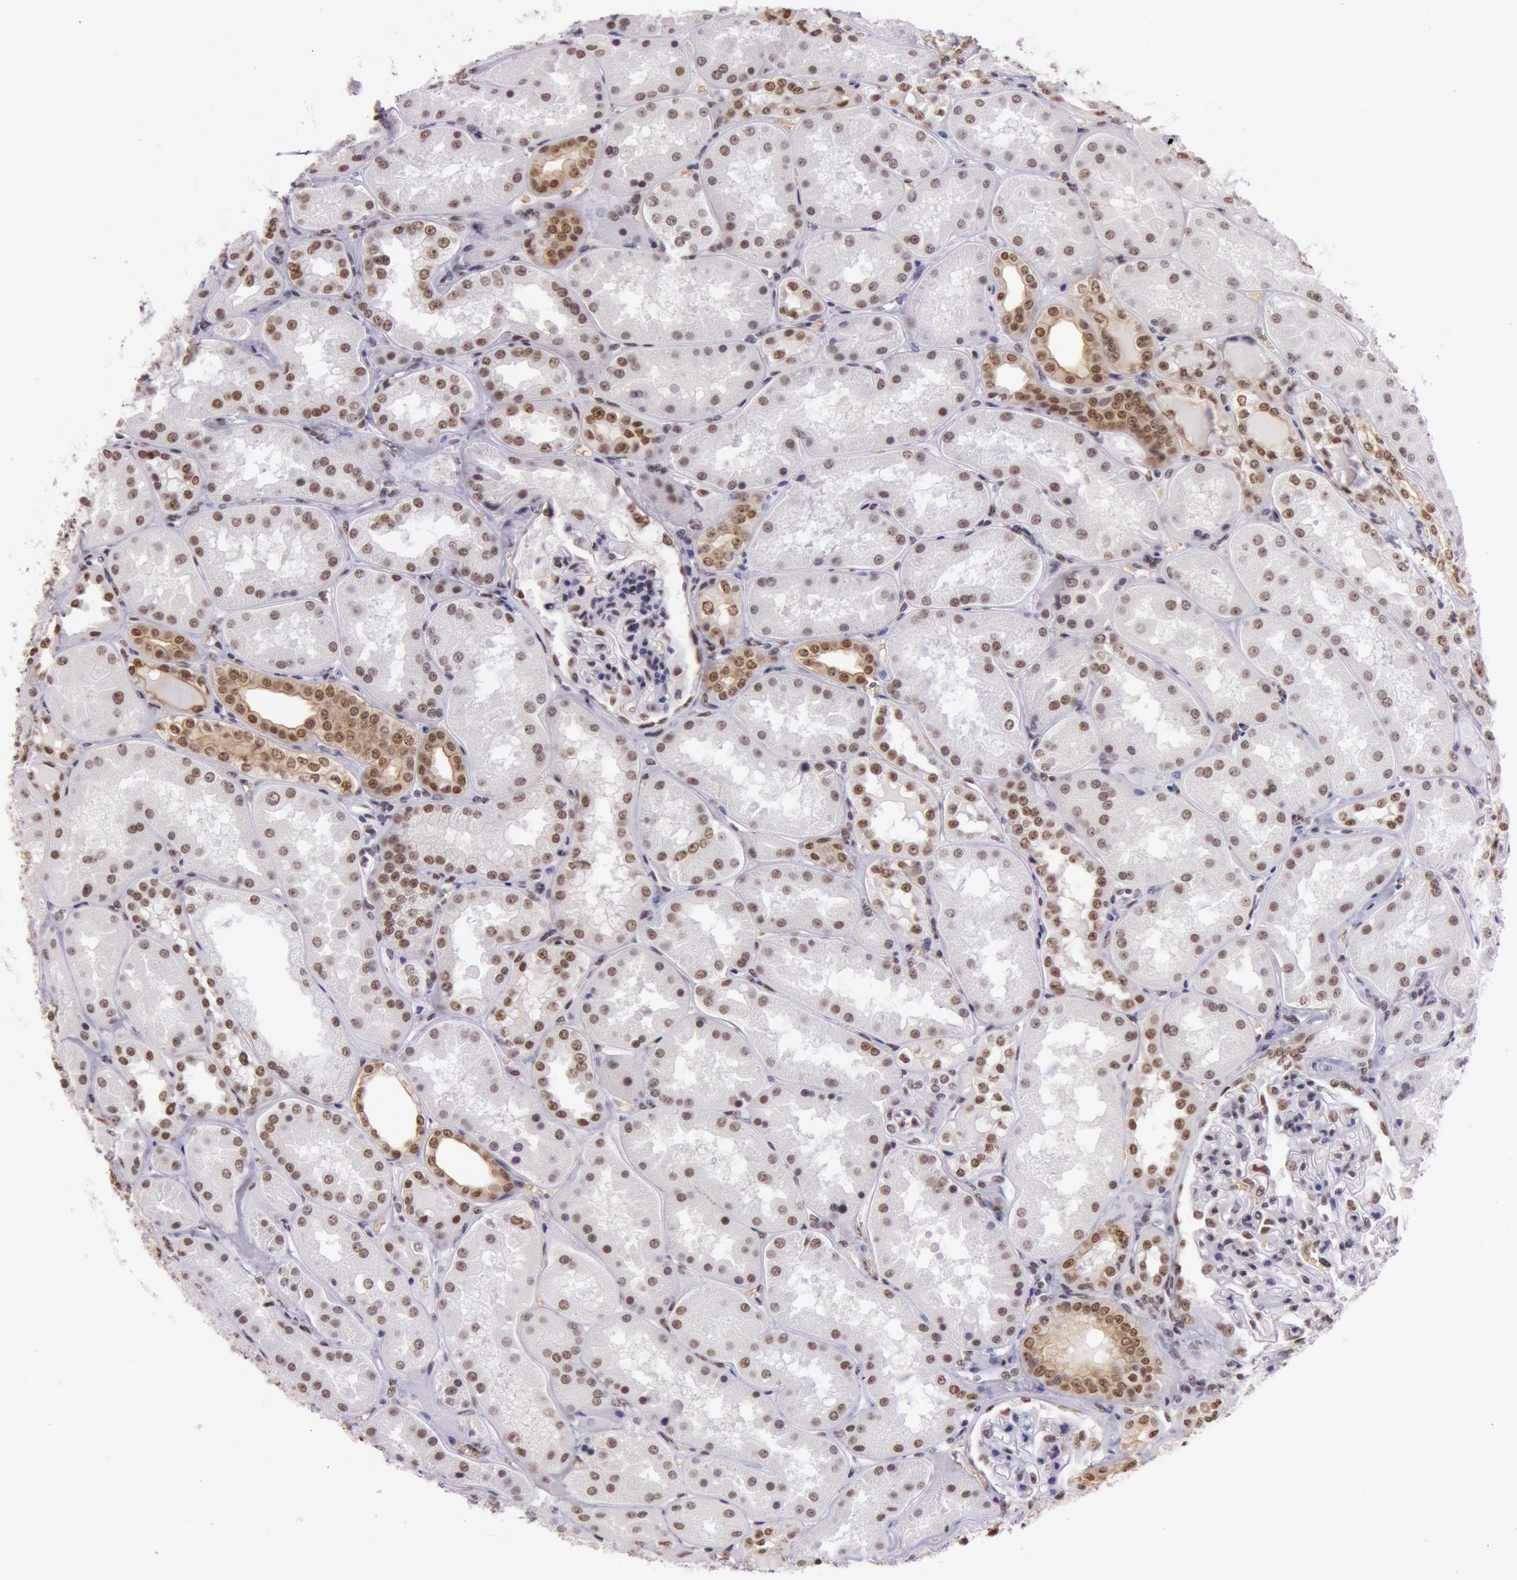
{"staining": {"intensity": "moderate", "quantity": "25%-75%", "location": "nuclear"}, "tissue": "kidney", "cell_type": "Cells in glomeruli", "image_type": "normal", "snomed": [{"axis": "morphology", "description": "Normal tissue, NOS"}, {"axis": "topography", "description": "Kidney"}], "caption": "IHC photomicrograph of normal kidney: kidney stained using immunohistochemistry reveals medium levels of moderate protein expression localized specifically in the nuclear of cells in glomeruli, appearing as a nuclear brown color.", "gene": "NBN", "patient": {"sex": "female", "age": 56}}